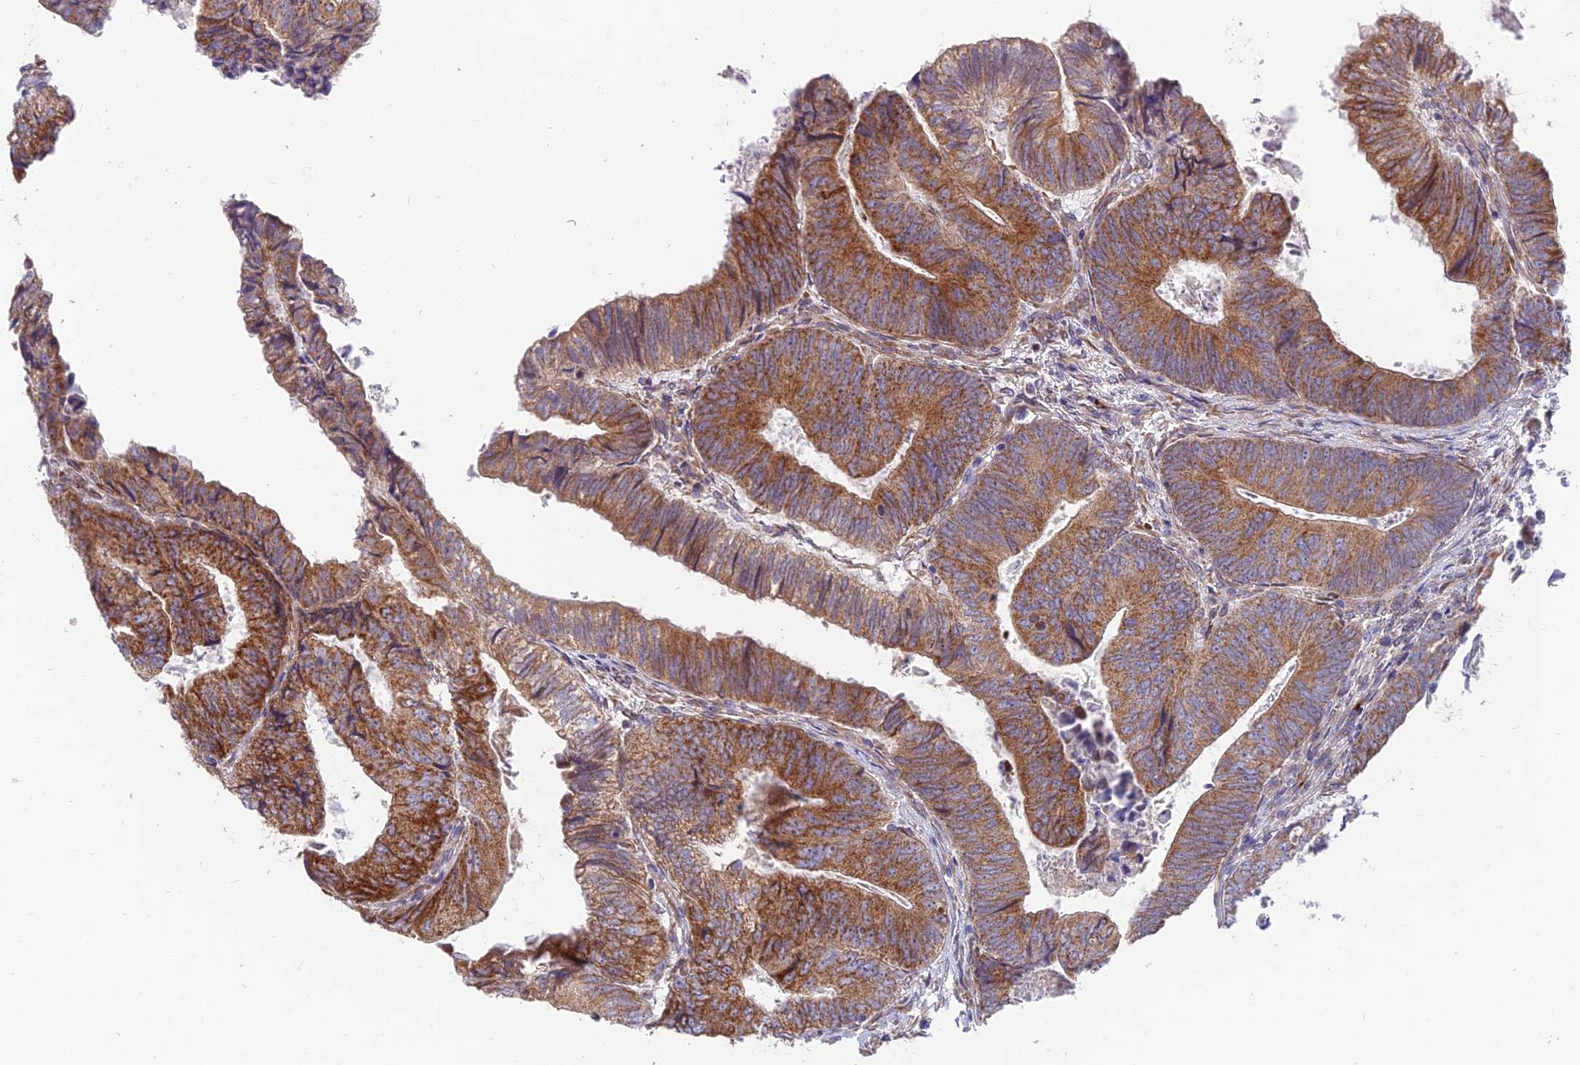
{"staining": {"intensity": "moderate", "quantity": ">75%", "location": "cytoplasmic/membranous"}, "tissue": "colorectal cancer", "cell_type": "Tumor cells", "image_type": "cancer", "snomed": [{"axis": "morphology", "description": "Adenocarcinoma, NOS"}, {"axis": "topography", "description": "Colon"}], "caption": "Immunohistochemical staining of colorectal cancer reveals moderate cytoplasmic/membranous protein staining in about >75% of tumor cells.", "gene": "TBC1D20", "patient": {"sex": "female", "age": 67}}